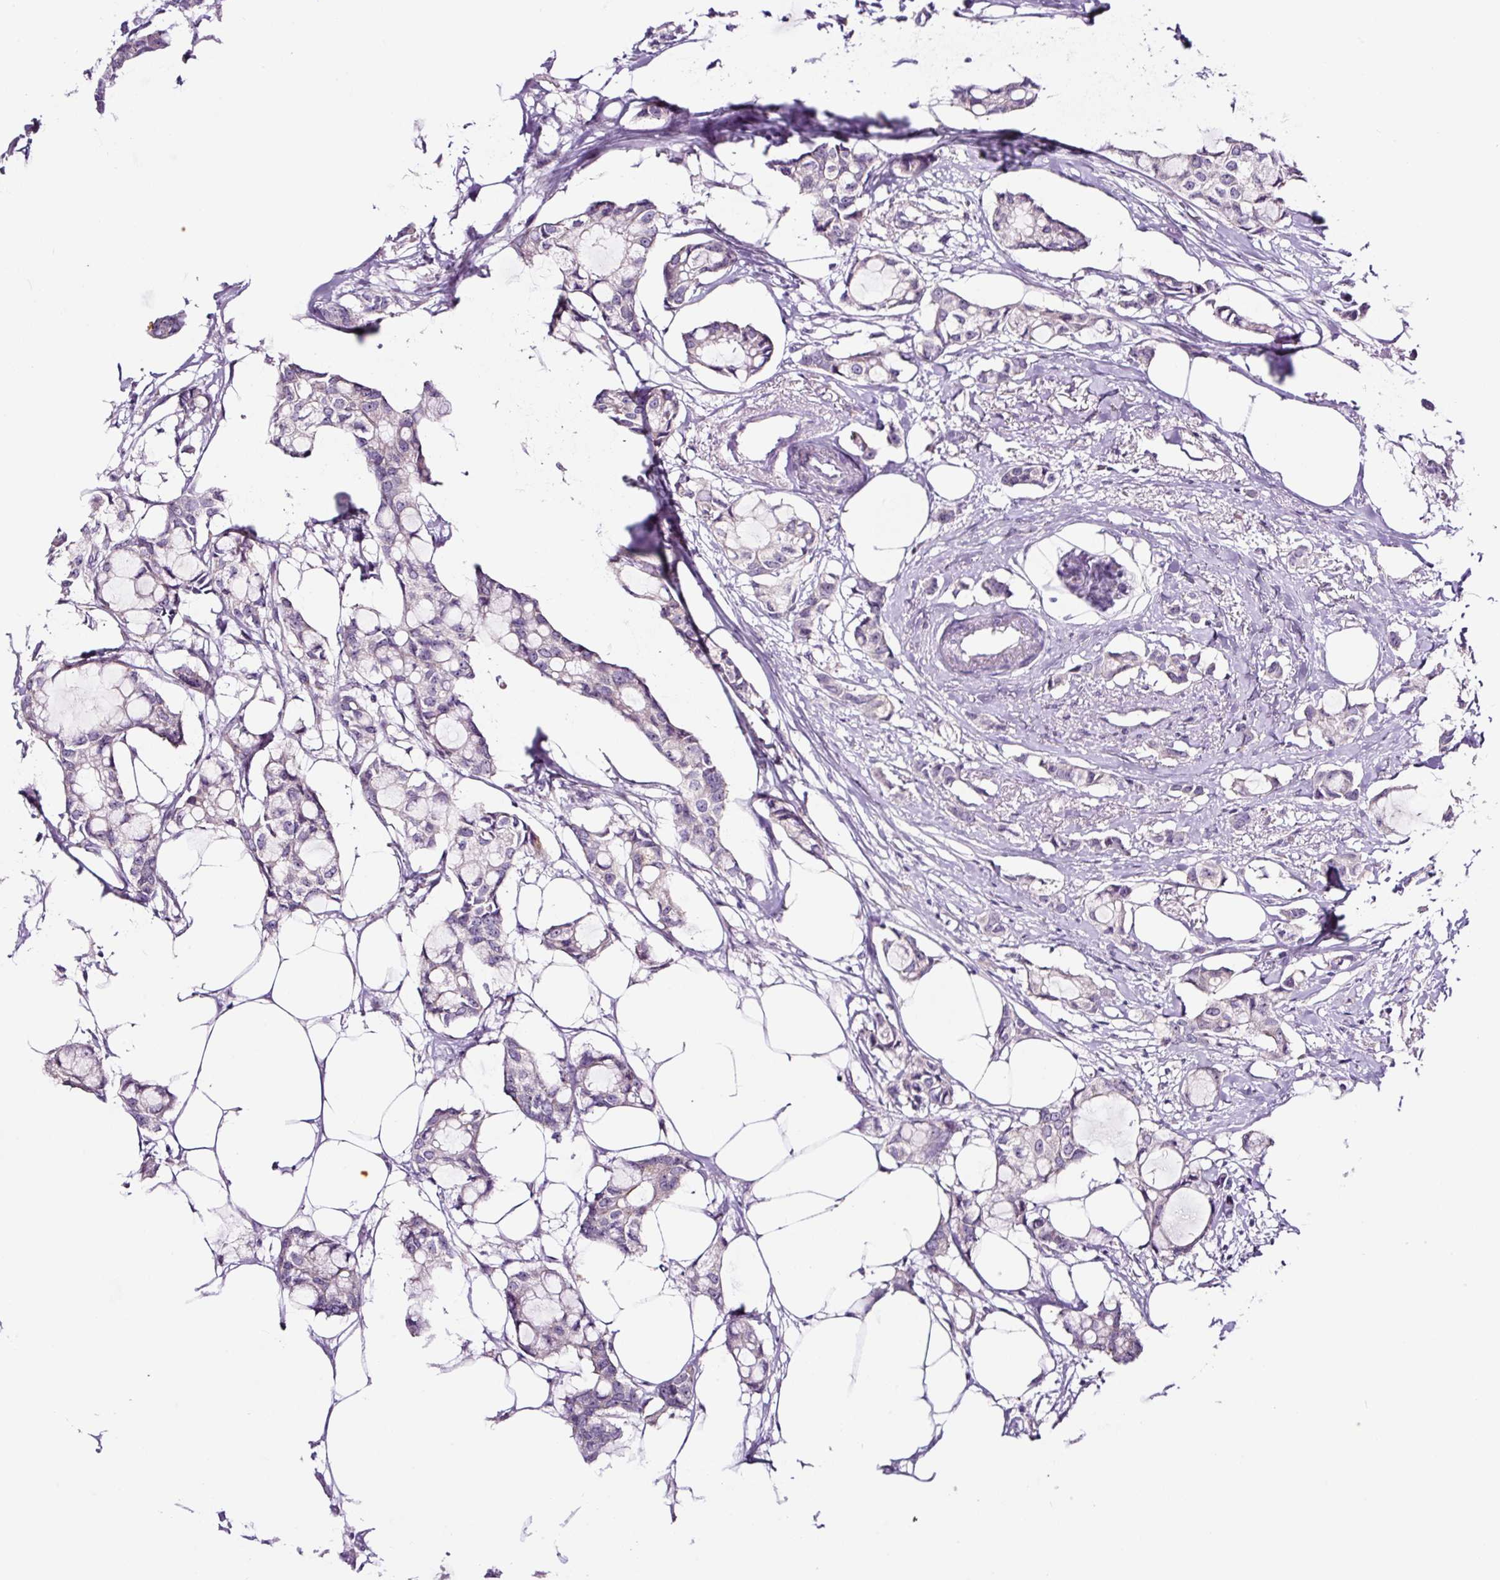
{"staining": {"intensity": "negative", "quantity": "none", "location": "none"}, "tissue": "breast cancer", "cell_type": "Tumor cells", "image_type": "cancer", "snomed": [{"axis": "morphology", "description": "Duct carcinoma"}, {"axis": "topography", "description": "Breast"}], "caption": "IHC of breast cancer displays no expression in tumor cells.", "gene": "NOM1", "patient": {"sex": "female", "age": 73}}